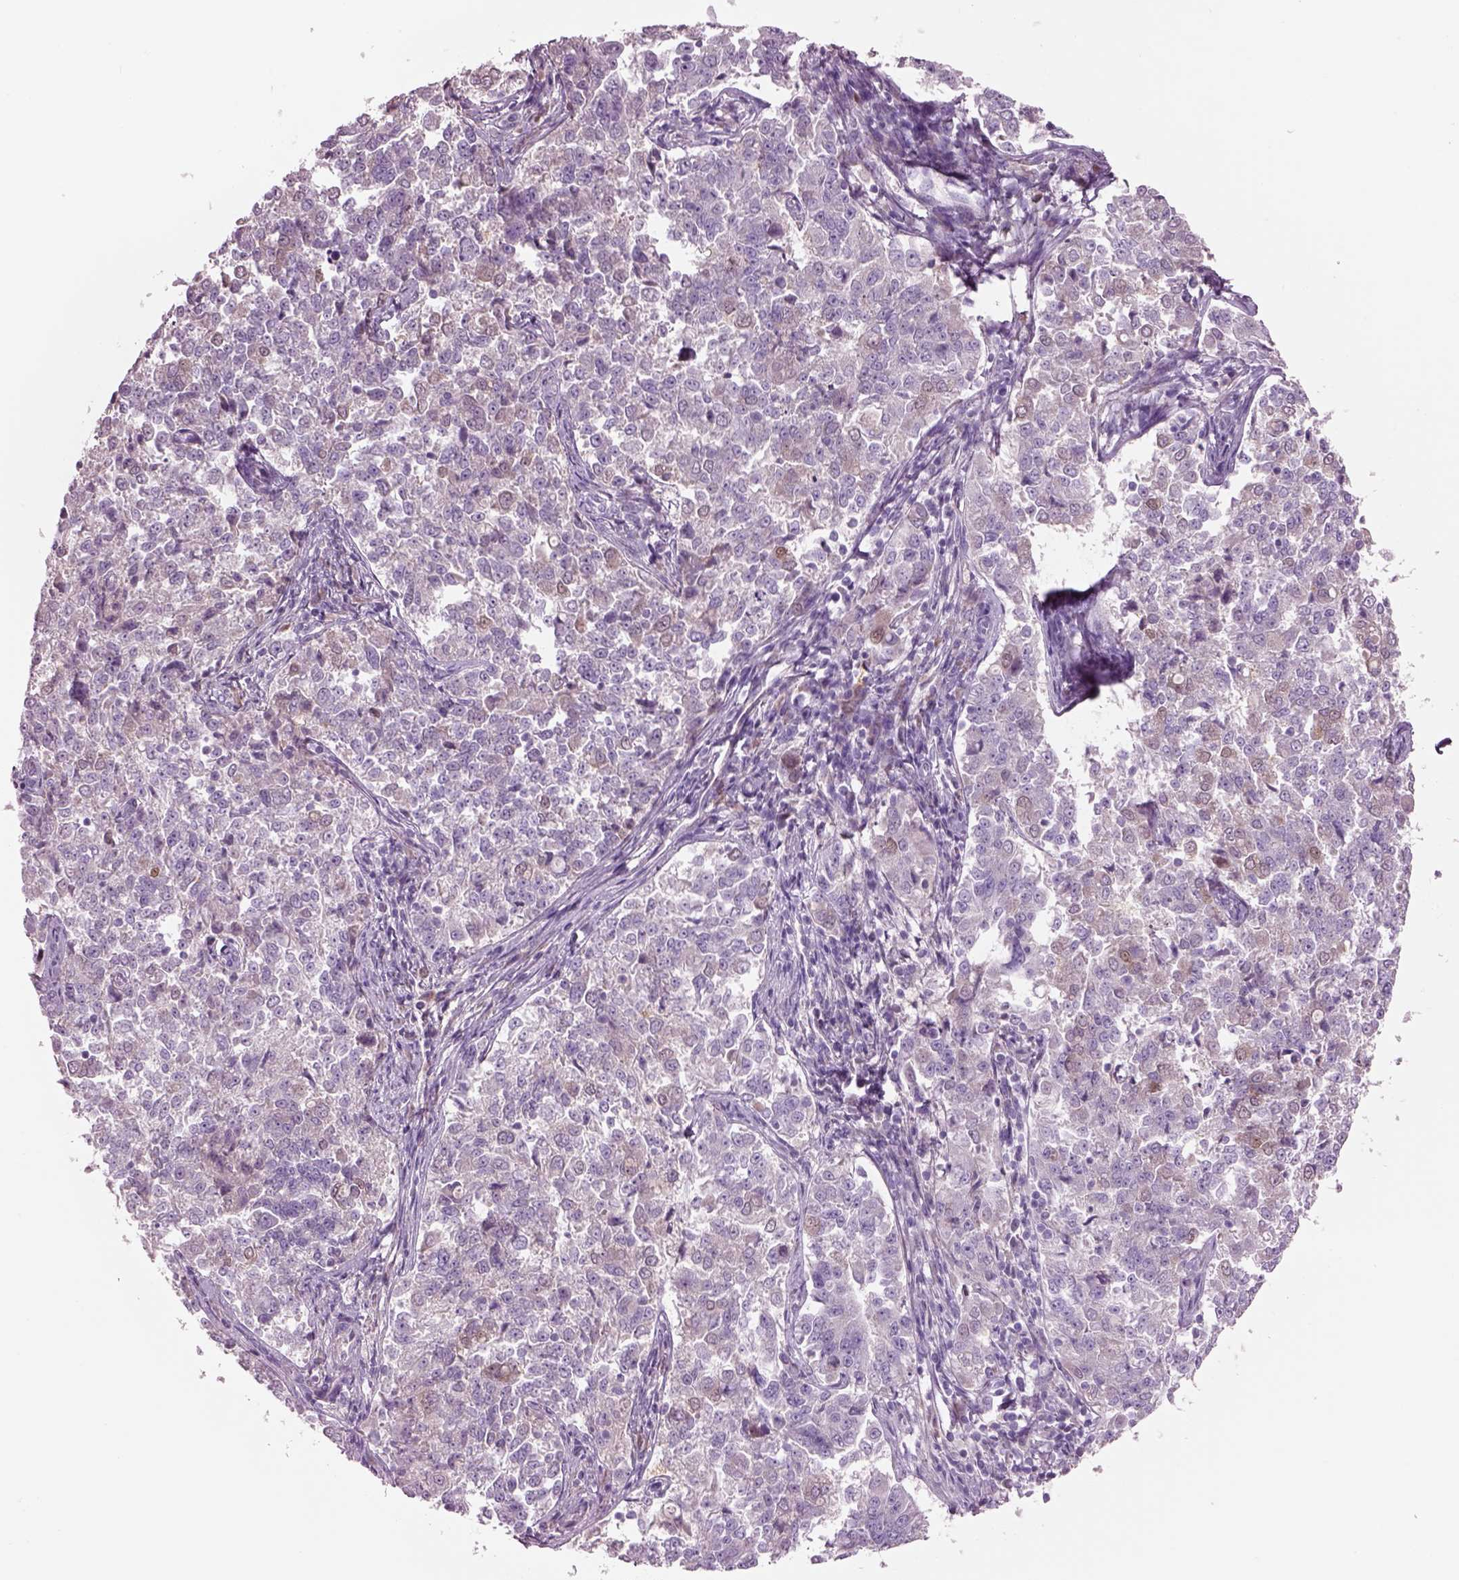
{"staining": {"intensity": "negative", "quantity": "none", "location": "none"}, "tissue": "endometrial cancer", "cell_type": "Tumor cells", "image_type": "cancer", "snomed": [{"axis": "morphology", "description": "Adenocarcinoma, NOS"}, {"axis": "topography", "description": "Endometrium"}], "caption": "Micrograph shows no significant protein staining in tumor cells of endometrial cancer.", "gene": "PLPP7", "patient": {"sex": "female", "age": 43}}